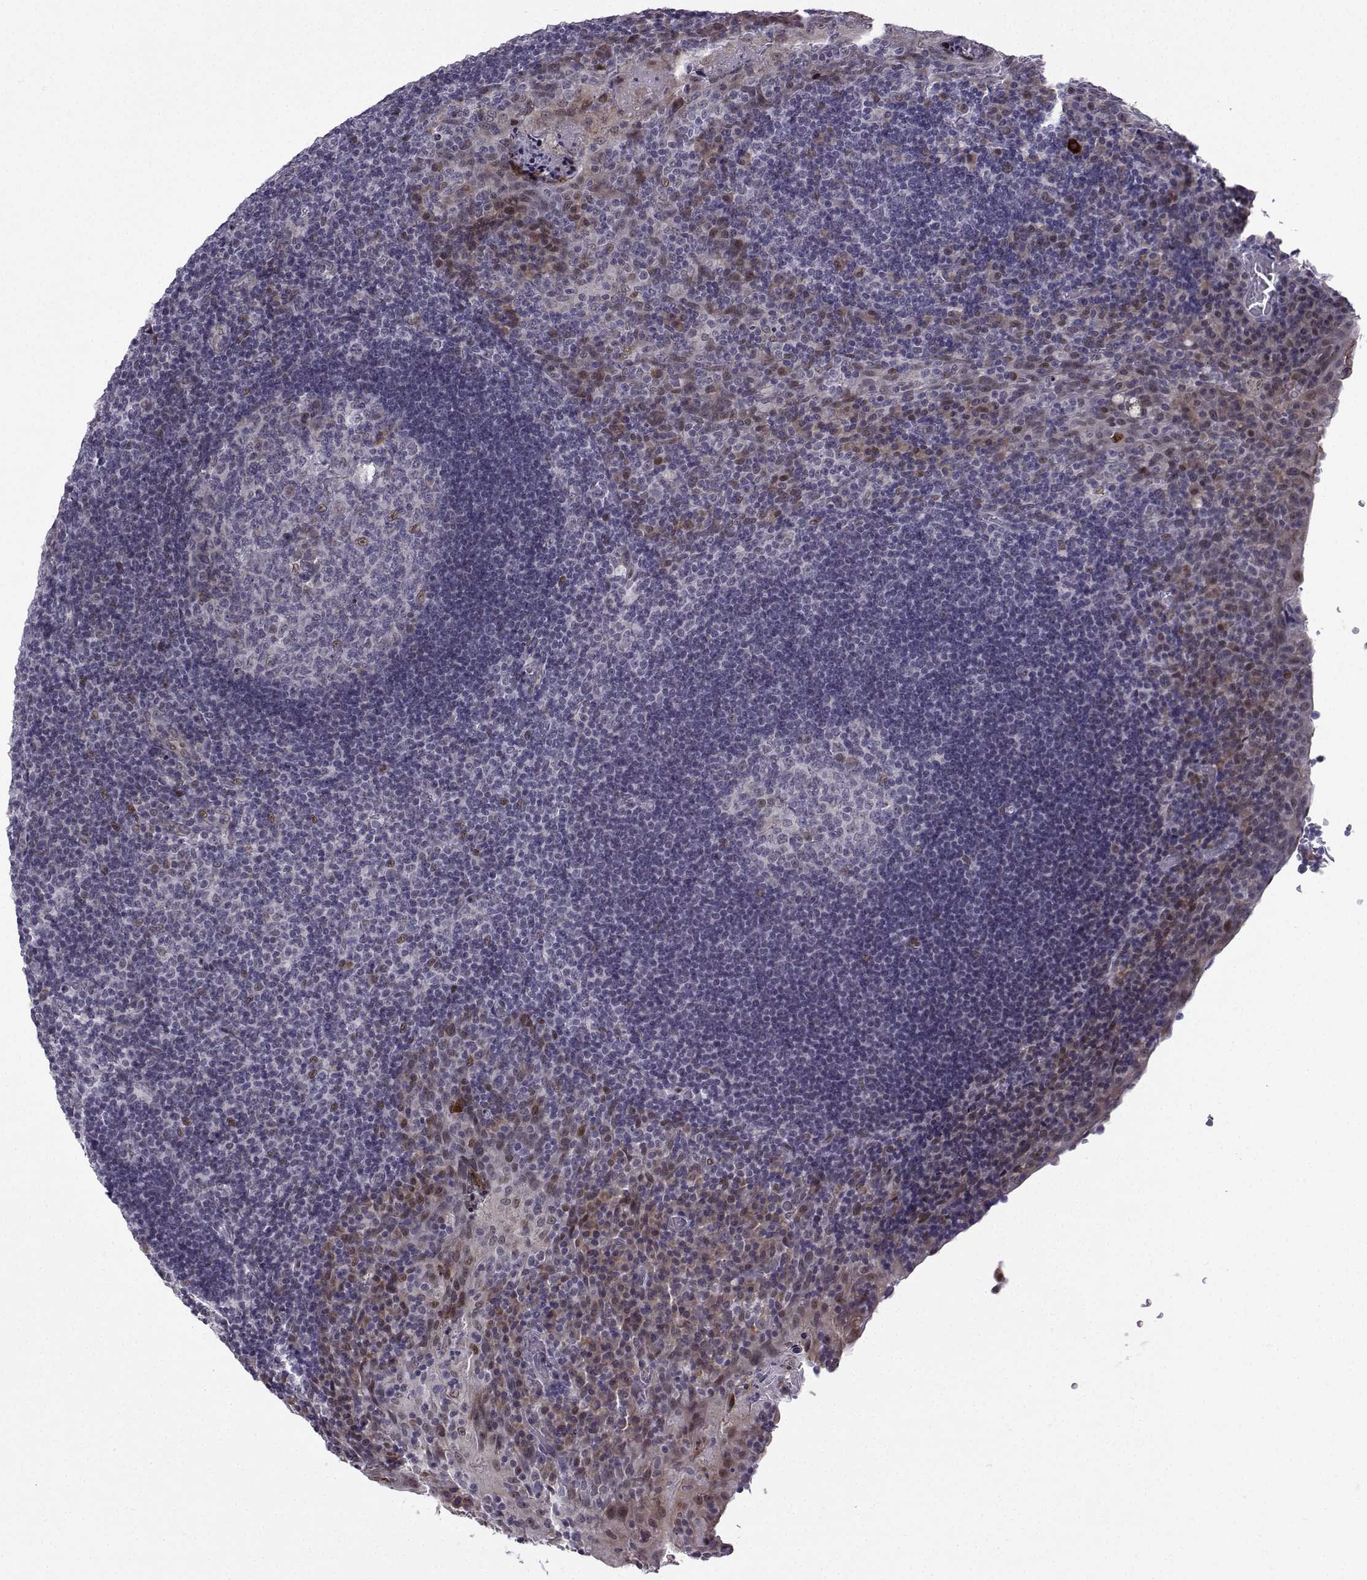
{"staining": {"intensity": "weak", "quantity": "<25%", "location": "nuclear"}, "tissue": "tonsil", "cell_type": "Germinal center cells", "image_type": "normal", "snomed": [{"axis": "morphology", "description": "Normal tissue, NOS"}, {"axis": "topography", "description": "Tonsil"}], "caption": "Immunohistochemistry micrograph of benign human tonsil stained for a protein (brown), which demonstrates no staining in germinal center cells. Brightfield microscopy of immunohistochemistry stained with DAB (brown) and hematoxylin (blue), captured at high magnification.", "gene": "FGF3", "patient": {"sex": "male", "age": 17}}